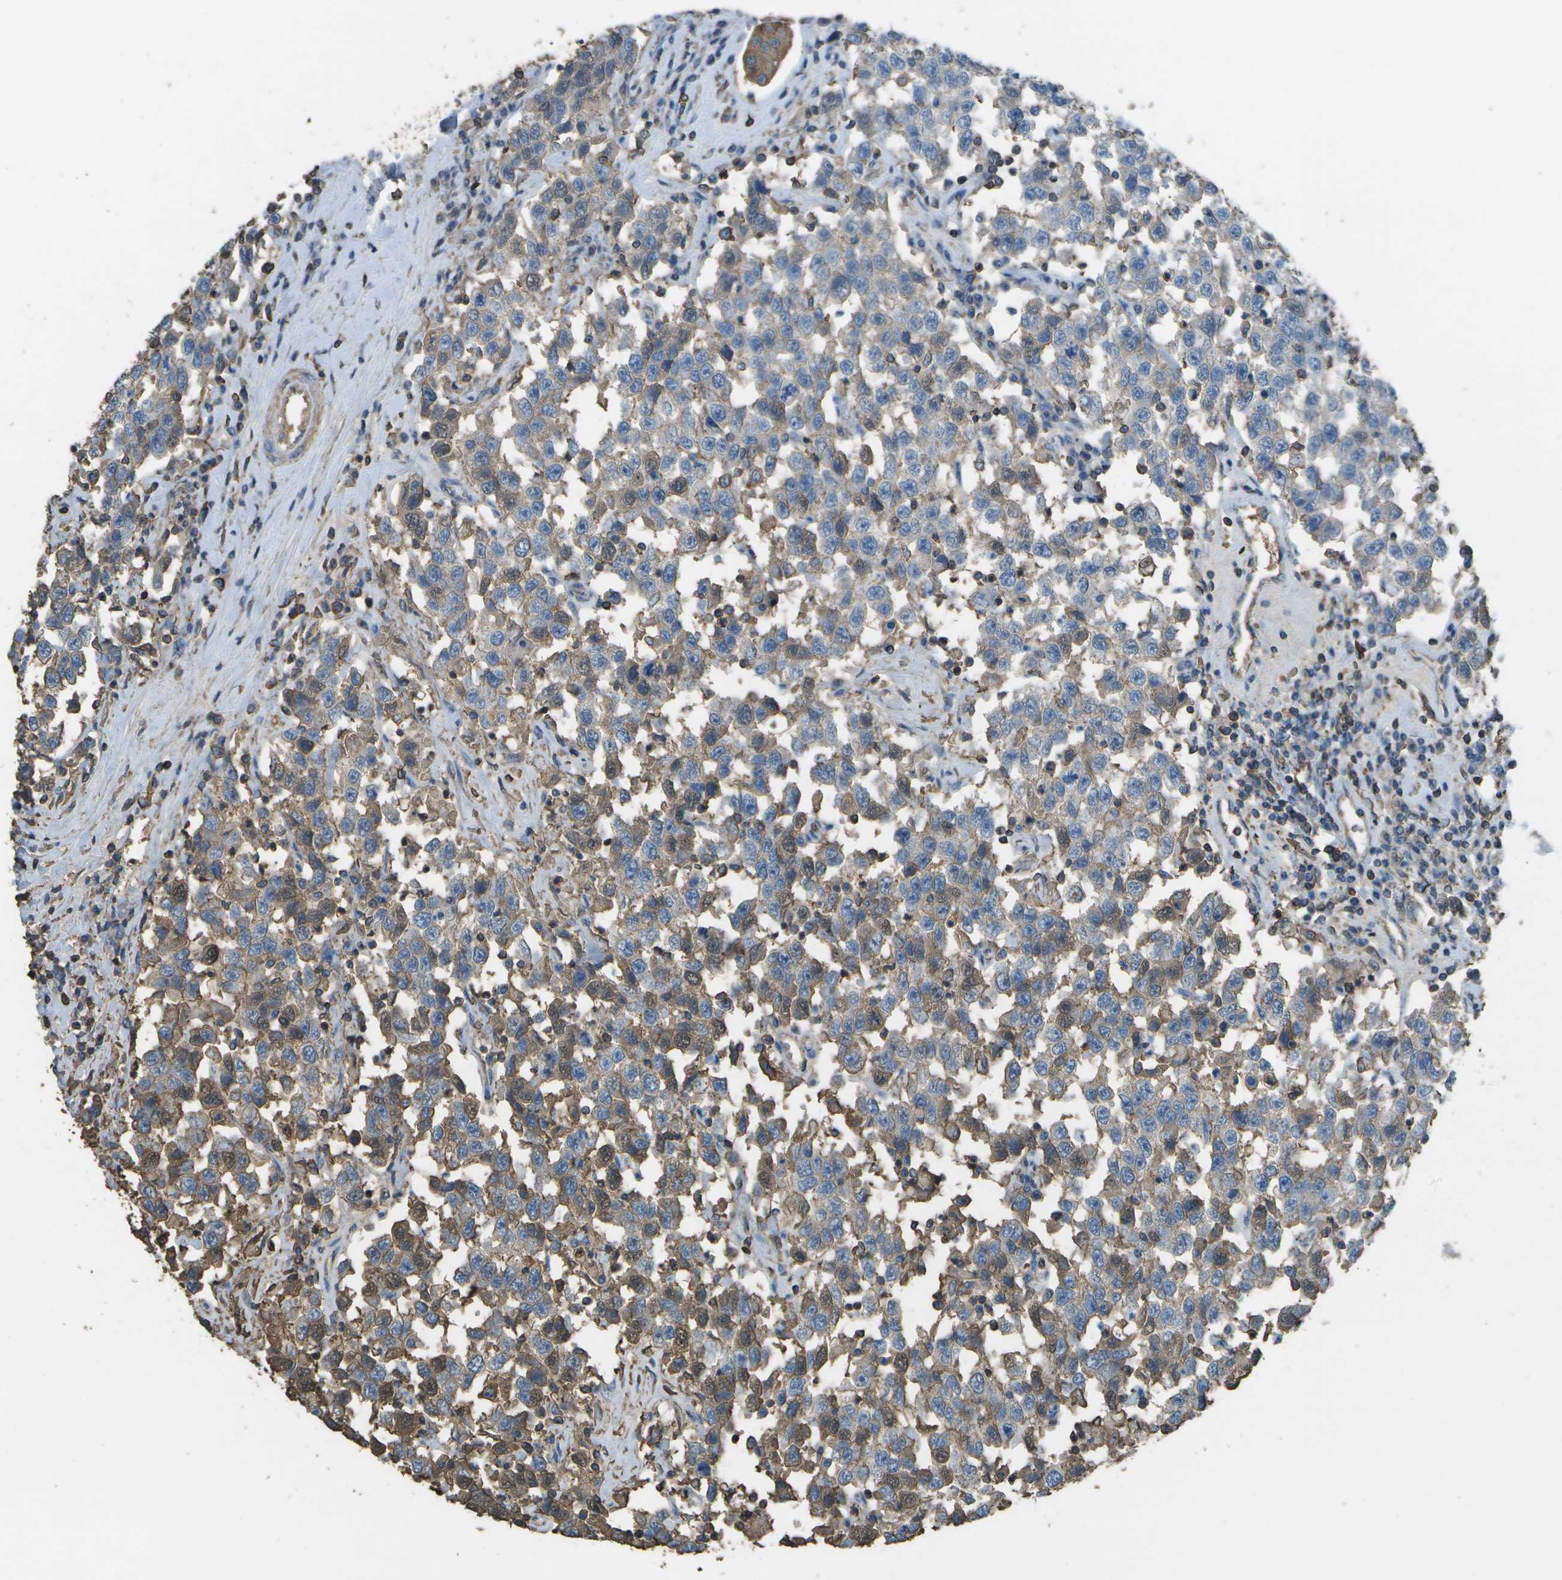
{"staining": {"intensity": "moderate", "quantity": "25%-75%", "location": "cytoplasmic/membranous"}, "tissue": "testis cancer", "cell_type": "Tumor cells", "image_type": "cancer", "snomed": [{"axis": "morphology", "description": "Seminoma, NOS"}, {"axis": "topography", "description": "Testis"}], "caption": "IHC histopathology image of neoplastic tissue: testis cancer stained using IHC exhibits medium levels of moderate protein expression localized specifically in the cytoplasmic/membranous of tumor cells, appearing as a cytoplasmic/membranous brown color.", "gene": "CYP4F11", "patient": {"sex": "male", "age": 41}}